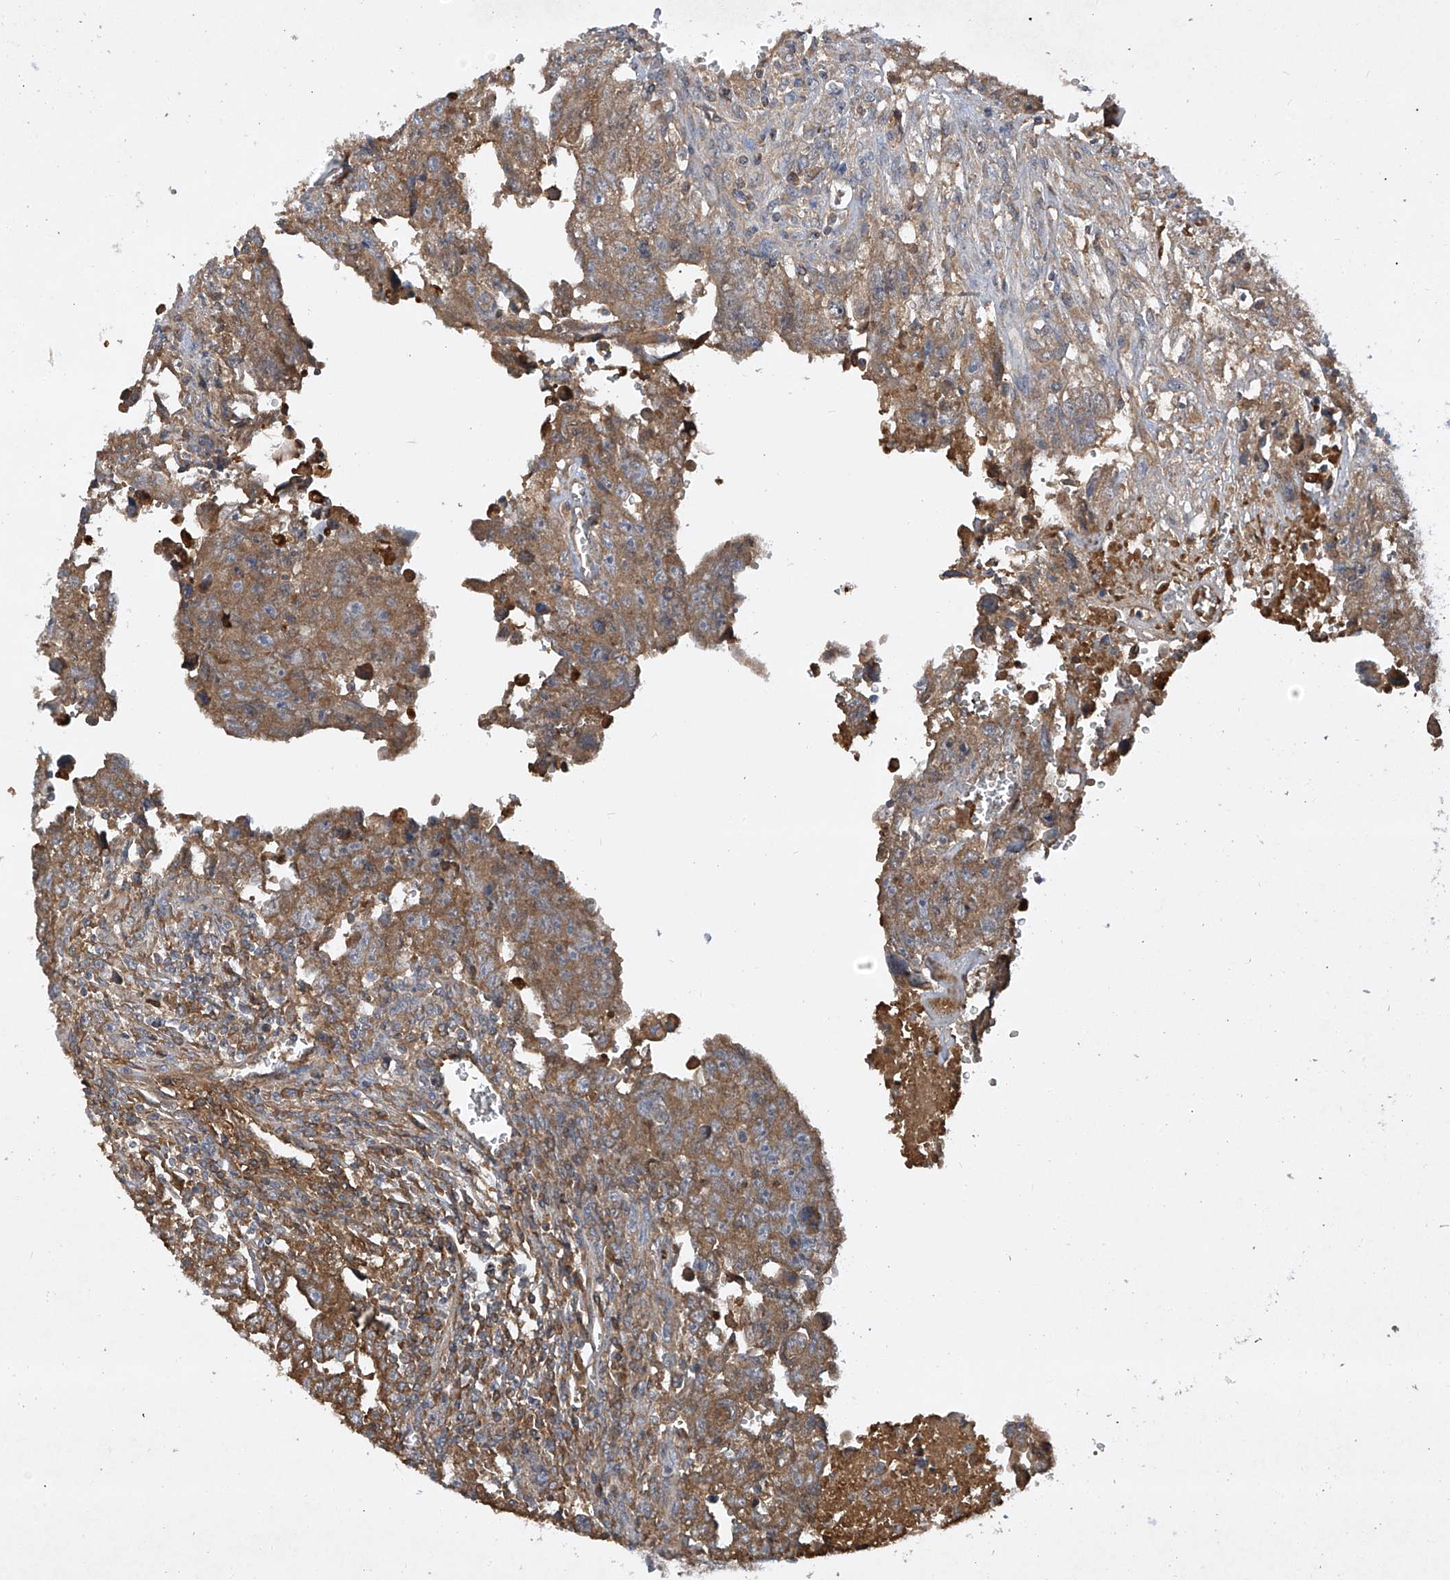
{"staining": {"intensity": "moderate", "quantity": ">75%", "location": "cytoplasmic/membranous"}, "tissue": "testis cancer", "cell_type": "Tumor cells", "image_type": "cancer", "snomed": [{"axis": "morphology", "description": "Carcinoma, Embryonal, NOS"}, {"axis": "topography", "description": "Testis"}], "caption": "Moderate cytoplasmic/membranous staining is appreciated in approximately >75% of tumor cells in embryonal carcinoma (testis).", "gene": "HAS3", "patient": {"sex": "male", "age": 28}}